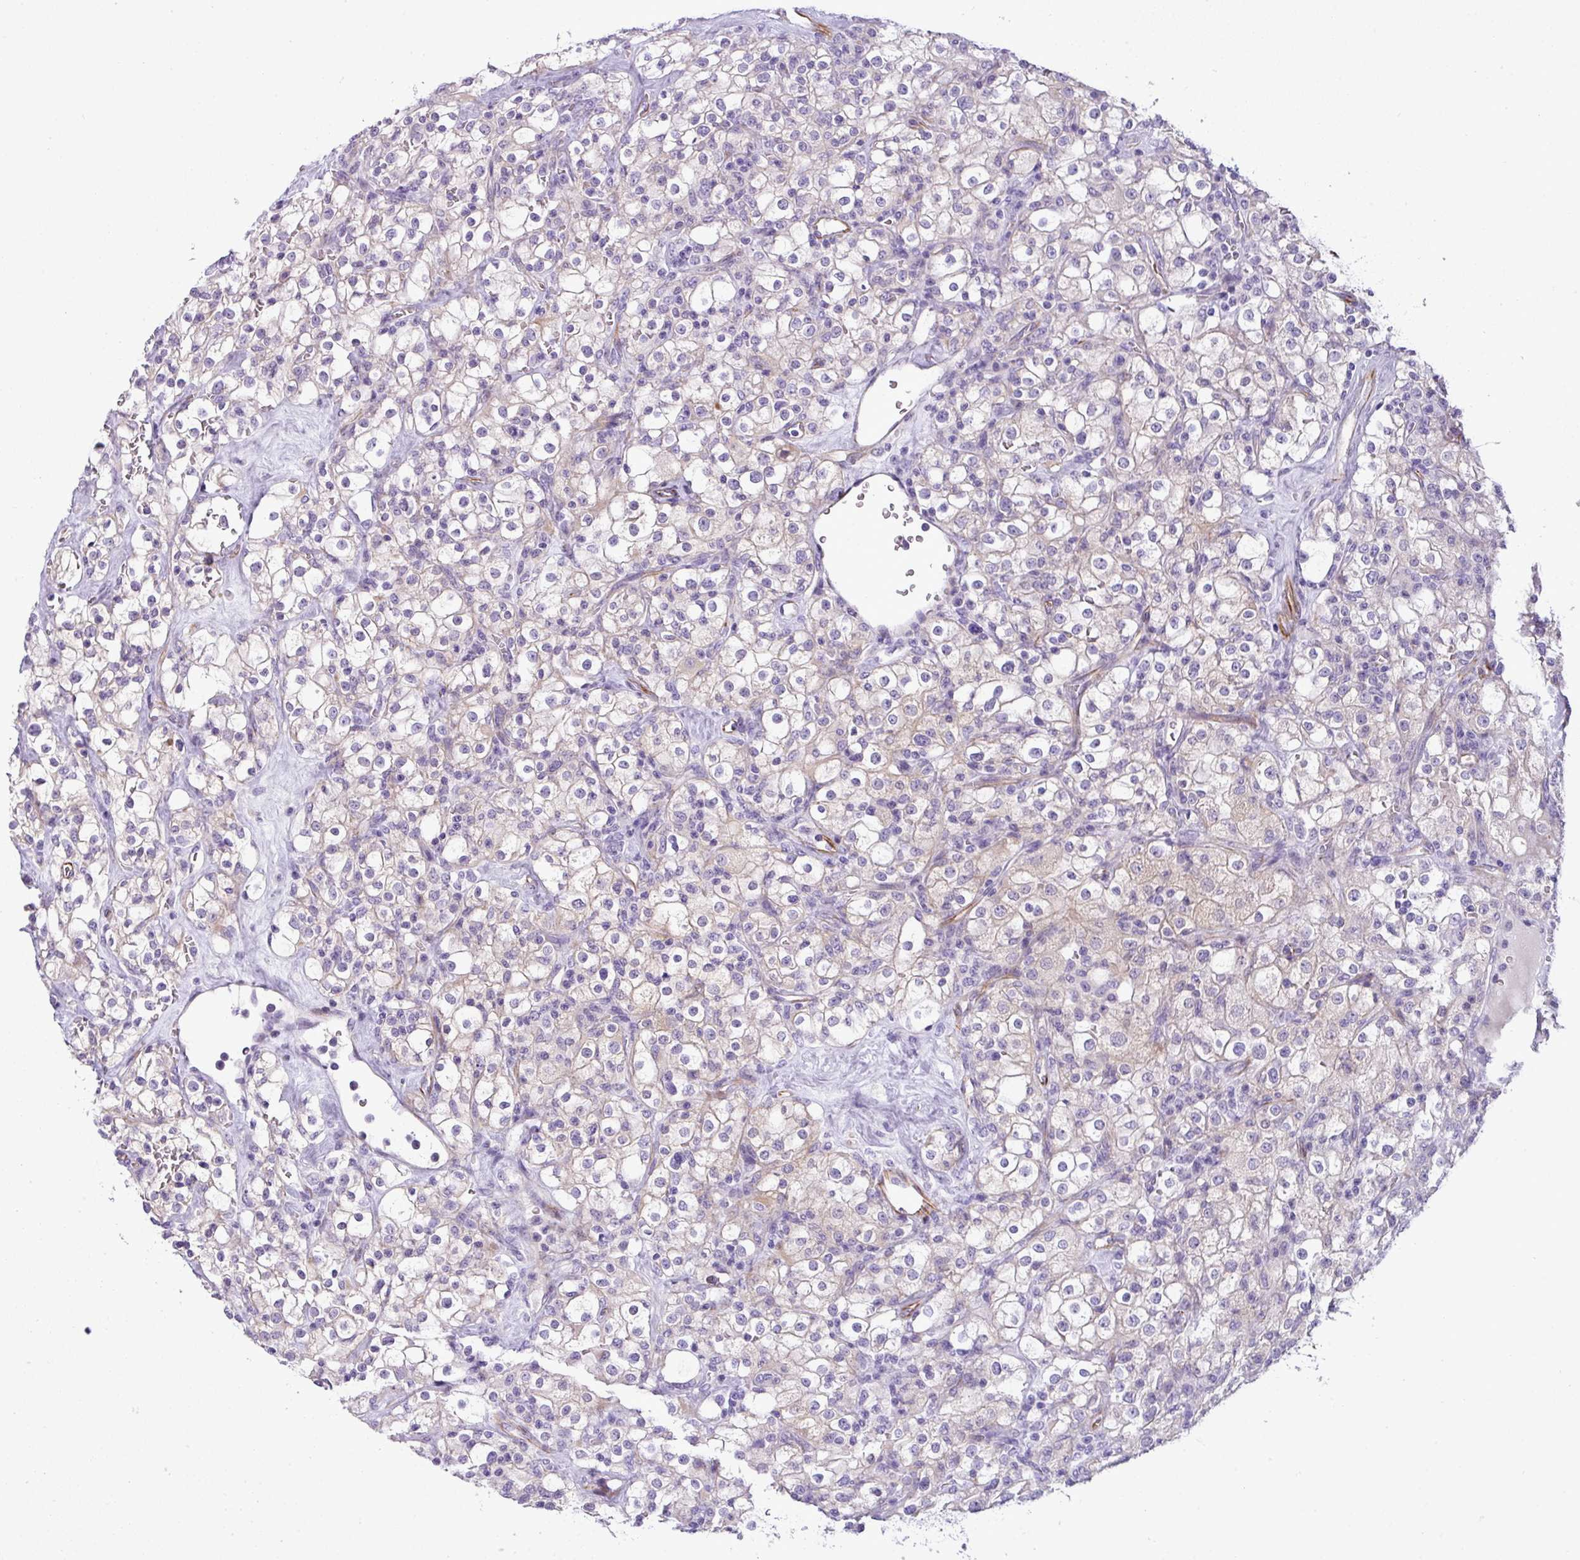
{"staining": {"intensity": "negative", "quantity": "none", "location": "none"}, "tissue": "renal cancer", "cell_type": "Tumor cells", "image_type": "cancer", "snomed": [{"axis": "morphology", "description": "Adenocarcinoma, NOS"}, {"axis": "topography", "description": "Kidney"}], "caption": "This is an immunohistochemistry (IHC) photomicrograph of human renal adenocarcinoma. There is no staining in tumor cells.", "gene": "ENSG00000273748", "patient": {"sex": "female", "age": 74}}